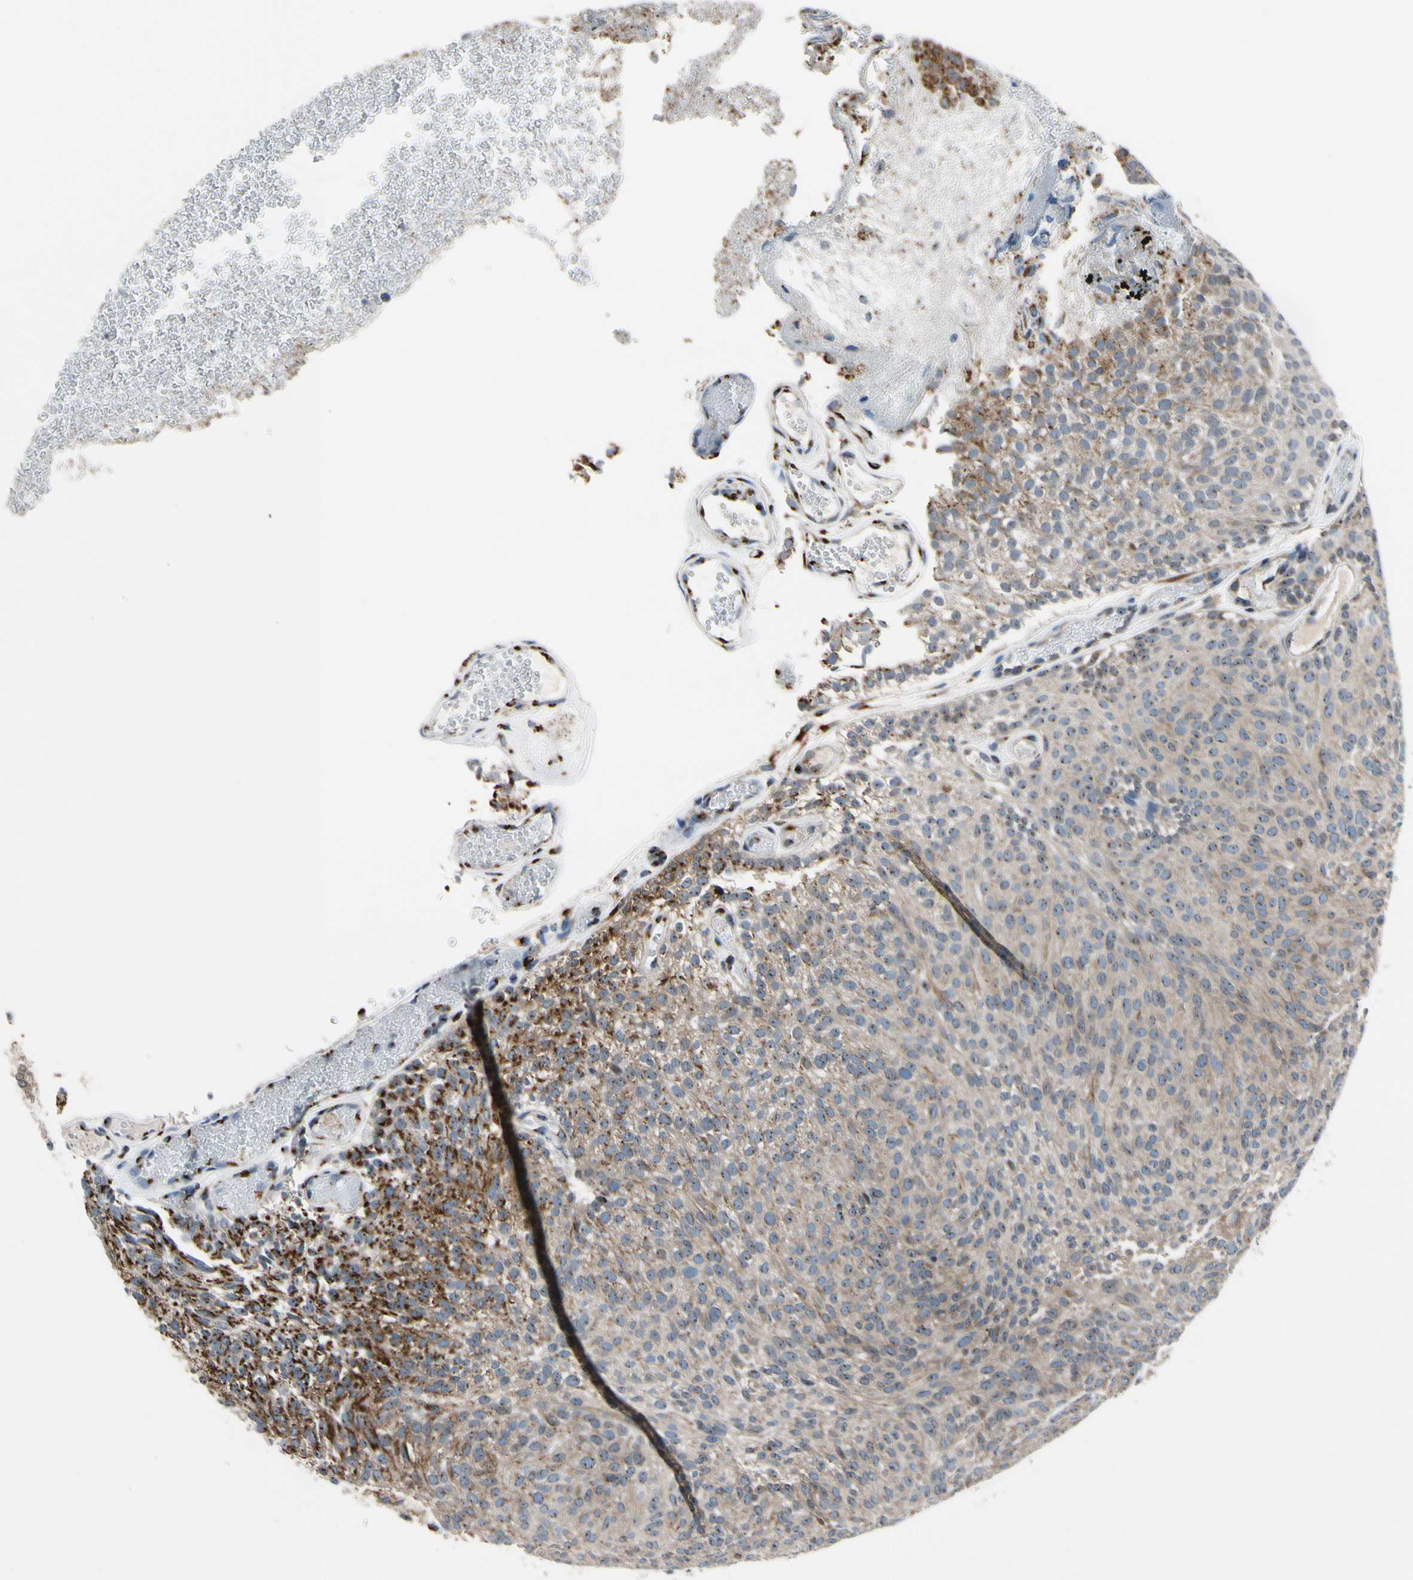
{"staining": {"intensity": "weak", "quantity": ">75%", "location": "cytoplasmic/membranous"}, "tissue": "urothelial cancer", "cell_type": "Tumor cells", "image_type": "cancer", "snomed": [{"axis": "morphology", "description": "Urothelial carcinoma, Low grade"}, {"axis": "topography", "description": "Urinary bladder"}], "caption": "This photomicrograph reveals immunohistochemistry (IHC) staining of human urothelial cancer, with low weak cytoplasmic/membranous expression in approximately >75% of tumor cells.", "gene": "TMED7", "patient": {"sex": "male", "age": 78}}